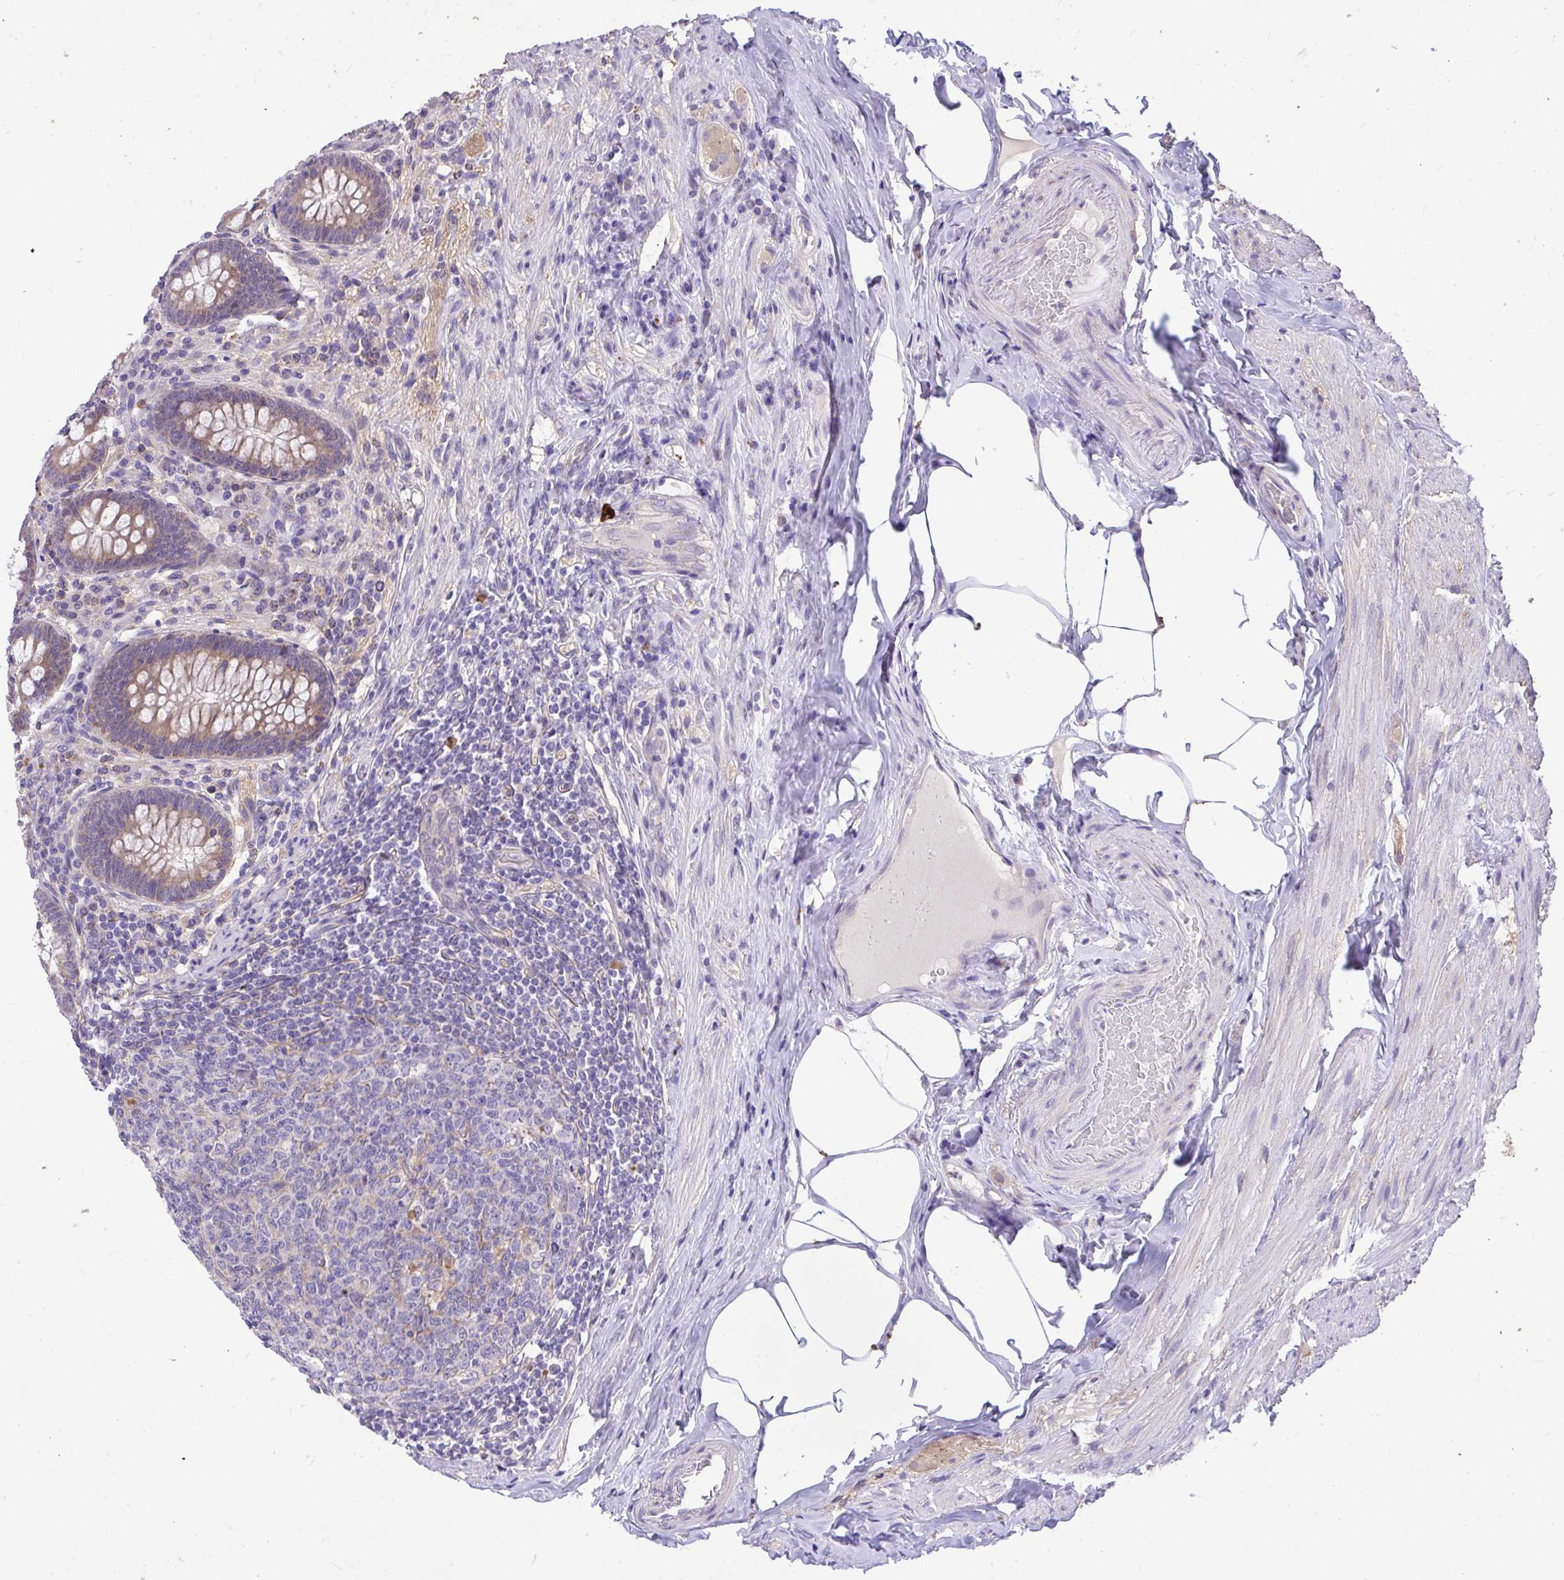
{"staining": {"intensity": "moderate", "quantity": "25%-75%", "location": "cytoplasmic/membranous"}, "tissue": "appendix", "cell_type": "Glandular cells", "image_type": "normal", "snomed": [{"axis": "morphology", "description": "Normal tissue, NOS"}, {"axis": "topography", "description": "Appendix"}], "caption": "A brown stain labels moderate cytoplasmic/membranous positivity of a protein in glandular cells of benign human appendix. (Brightfield microscopy of DAB IHC at high magnification).", "gene": "MPC2", "patient": {"sex": "male", "age": 71}}